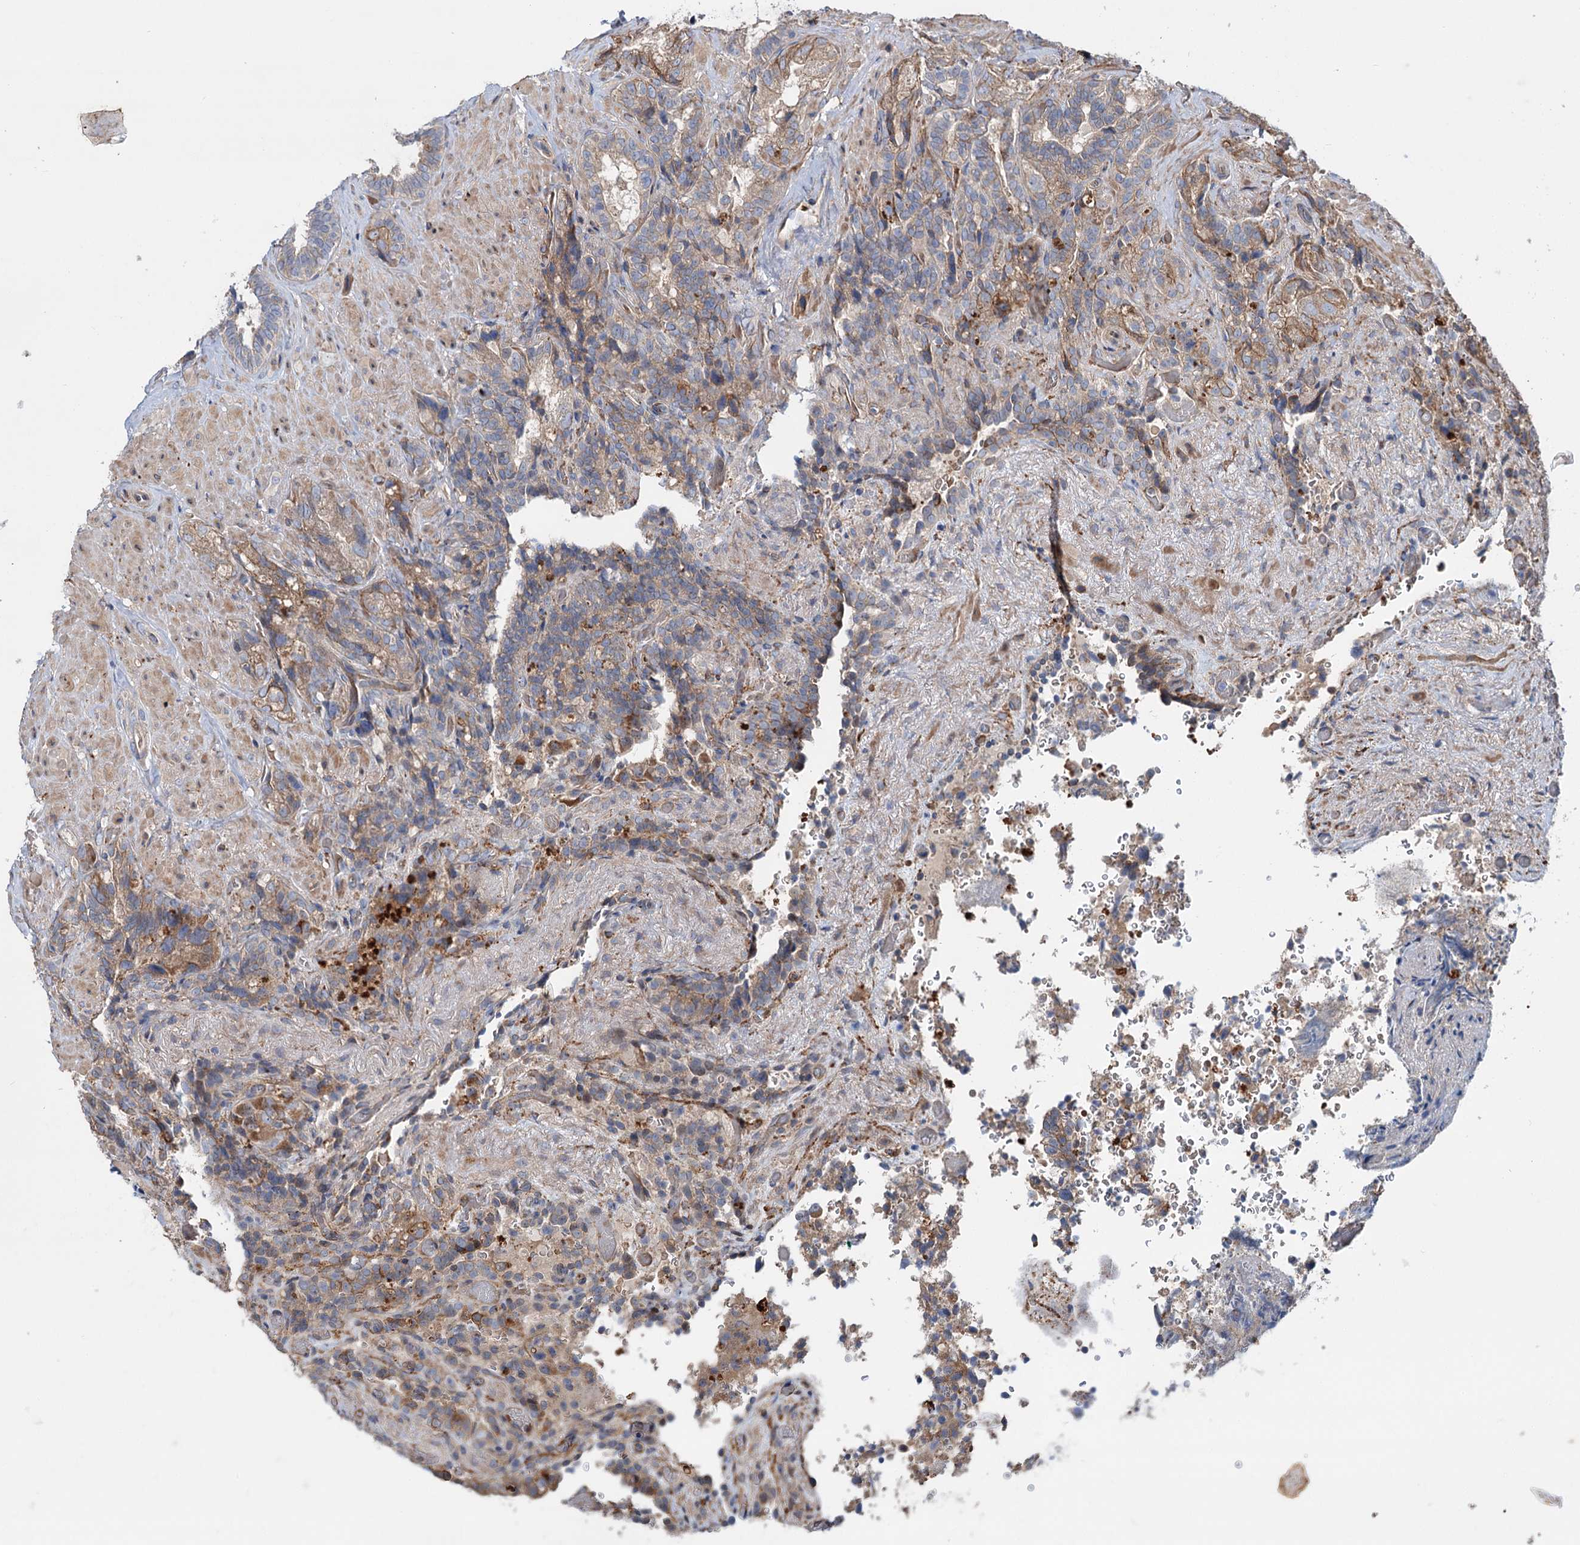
{"staining": {"intensity": "moderate", "quantity": "25%-75%", "location": "cytoplasmic/membranous"}, "tissue": "seminal vesicle", "cell_type": "Glandular cells", "image_type": "normal", "snomed": [{"axis": "morphology", "description": "Normal tissue, NOS"}, {"axis": "topography", "description": "Prostate and seminal vesicle, NOS"}, {"axis": "topography", "description": "Prostate"}, {"axis": "topography", "description": "Seminal veicle"}], "caption": "Immunohistochemistry micrograph of unremarkable human seminal vesicle stained for a protein (brown), which demonstrates medium levels of moderate cytoplasmic/membranous expression in about 25%-75% of glandular cells.", "gene": "PTDSS2", "patient": {"sex": "male", "age": 67}}